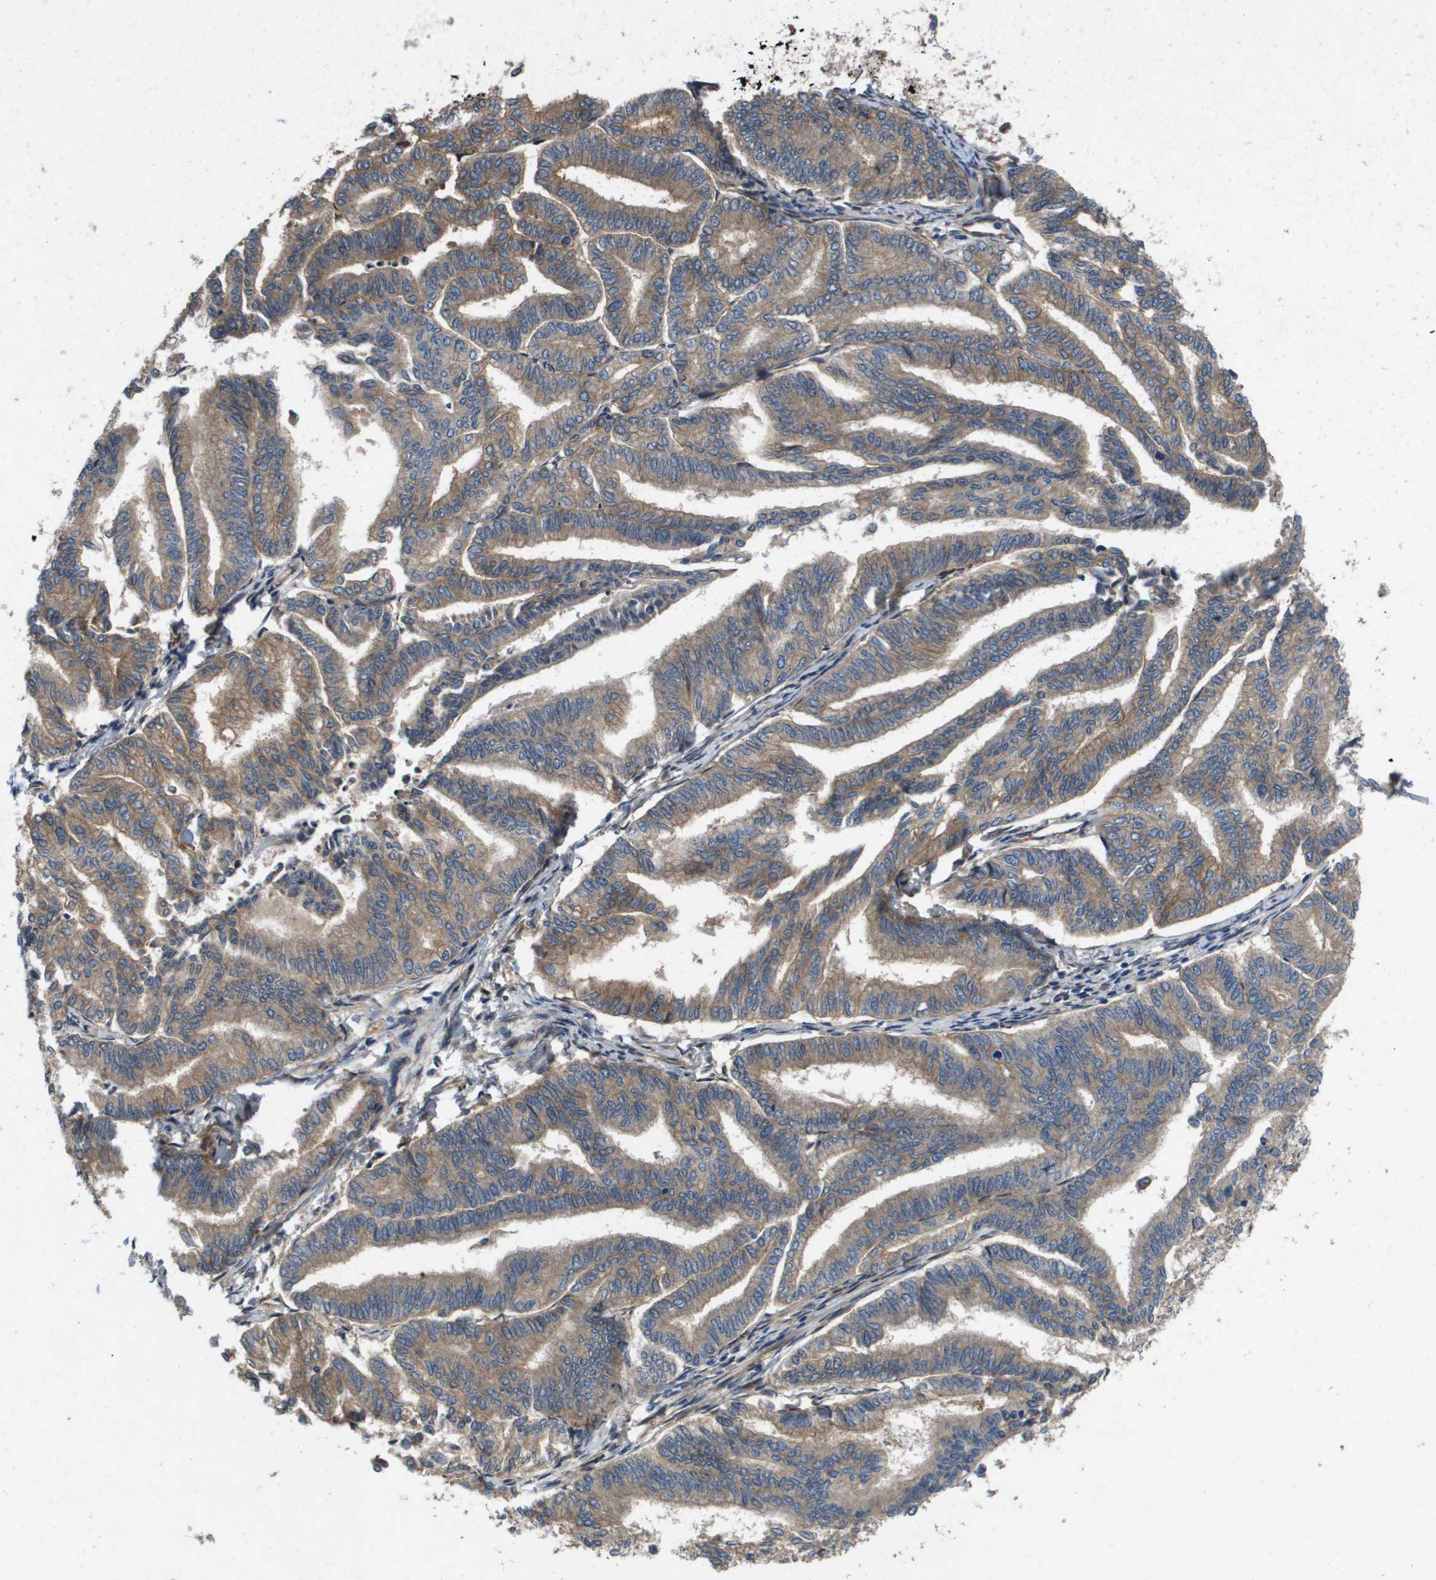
{"staining": {"intensity": "moderate", "quantity": ">75%", "location": "cytoplasmic/membranous"}, "tissue": "endometrial cancer", "cell_type": "Tumor cells", "image_type": "cancer", "snomed": [{"axis": "morphology", "description": "Adenocarcinoma, NOS"}, {"axis": "topography", "description": "Endometrium"}], "caption": "Moderate cytoplasmic/membranous positivity for a protein is present in approximately >75% of tumor cells of endometrial cancer (adenocarcinoma) using IHC.", "gene": "ENTPD2", "patient": {"sex": "female", "age": 79}}